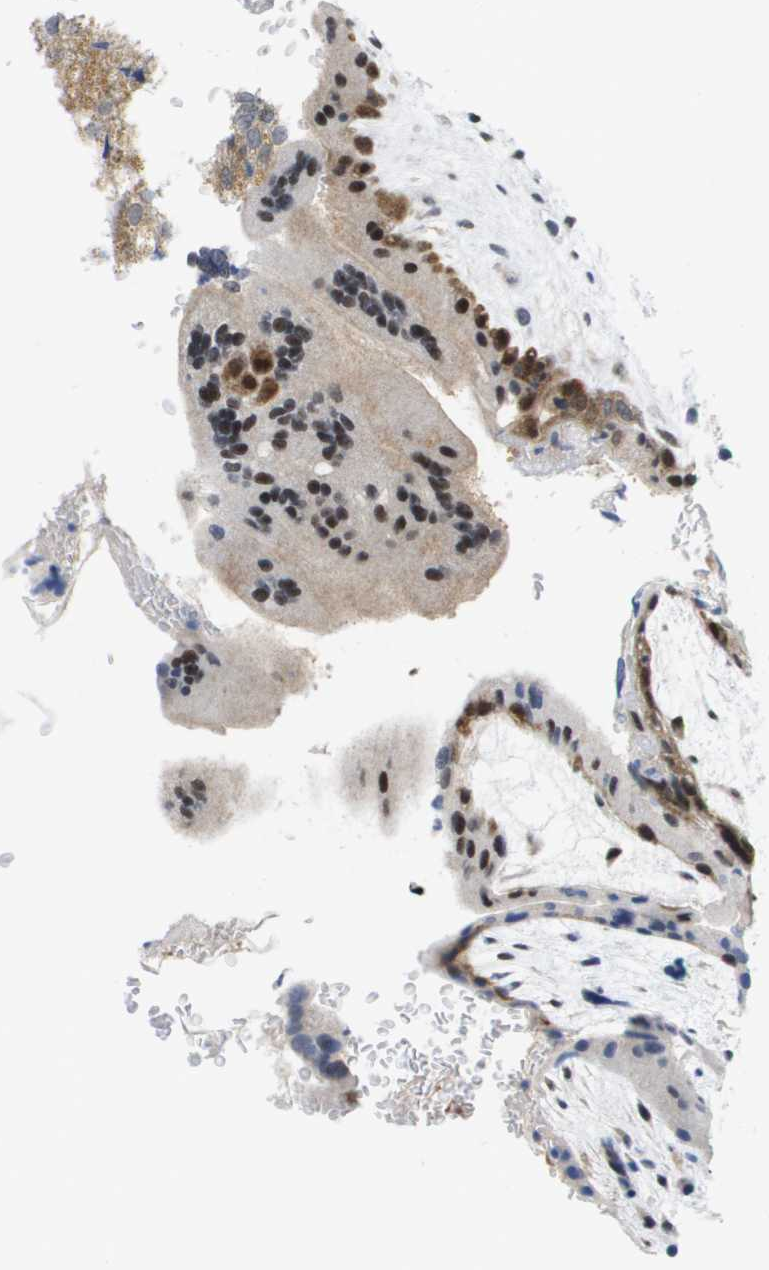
{"staining": {"intensity": "strong", "quantity": ">75%", "location": "cytoplasmic/membranous,nuclear"}, "tissue": "placenta", "cell_type": "Decidual cells", "image_type": "normal", "snomed": [{"axis": "morphology", "description": "Normal tissue, NOS"}, {"axis": "topography", "description": "Placenta"}], "caption": "Immunohistochemical staining of normal human placenta demonstrates strong cytoplasmic/membranous,nuclear protein staining in approximately >75% of decidual cells.", "gene": "FKBP4", "patient": {"sex": "female", "age": 35}}